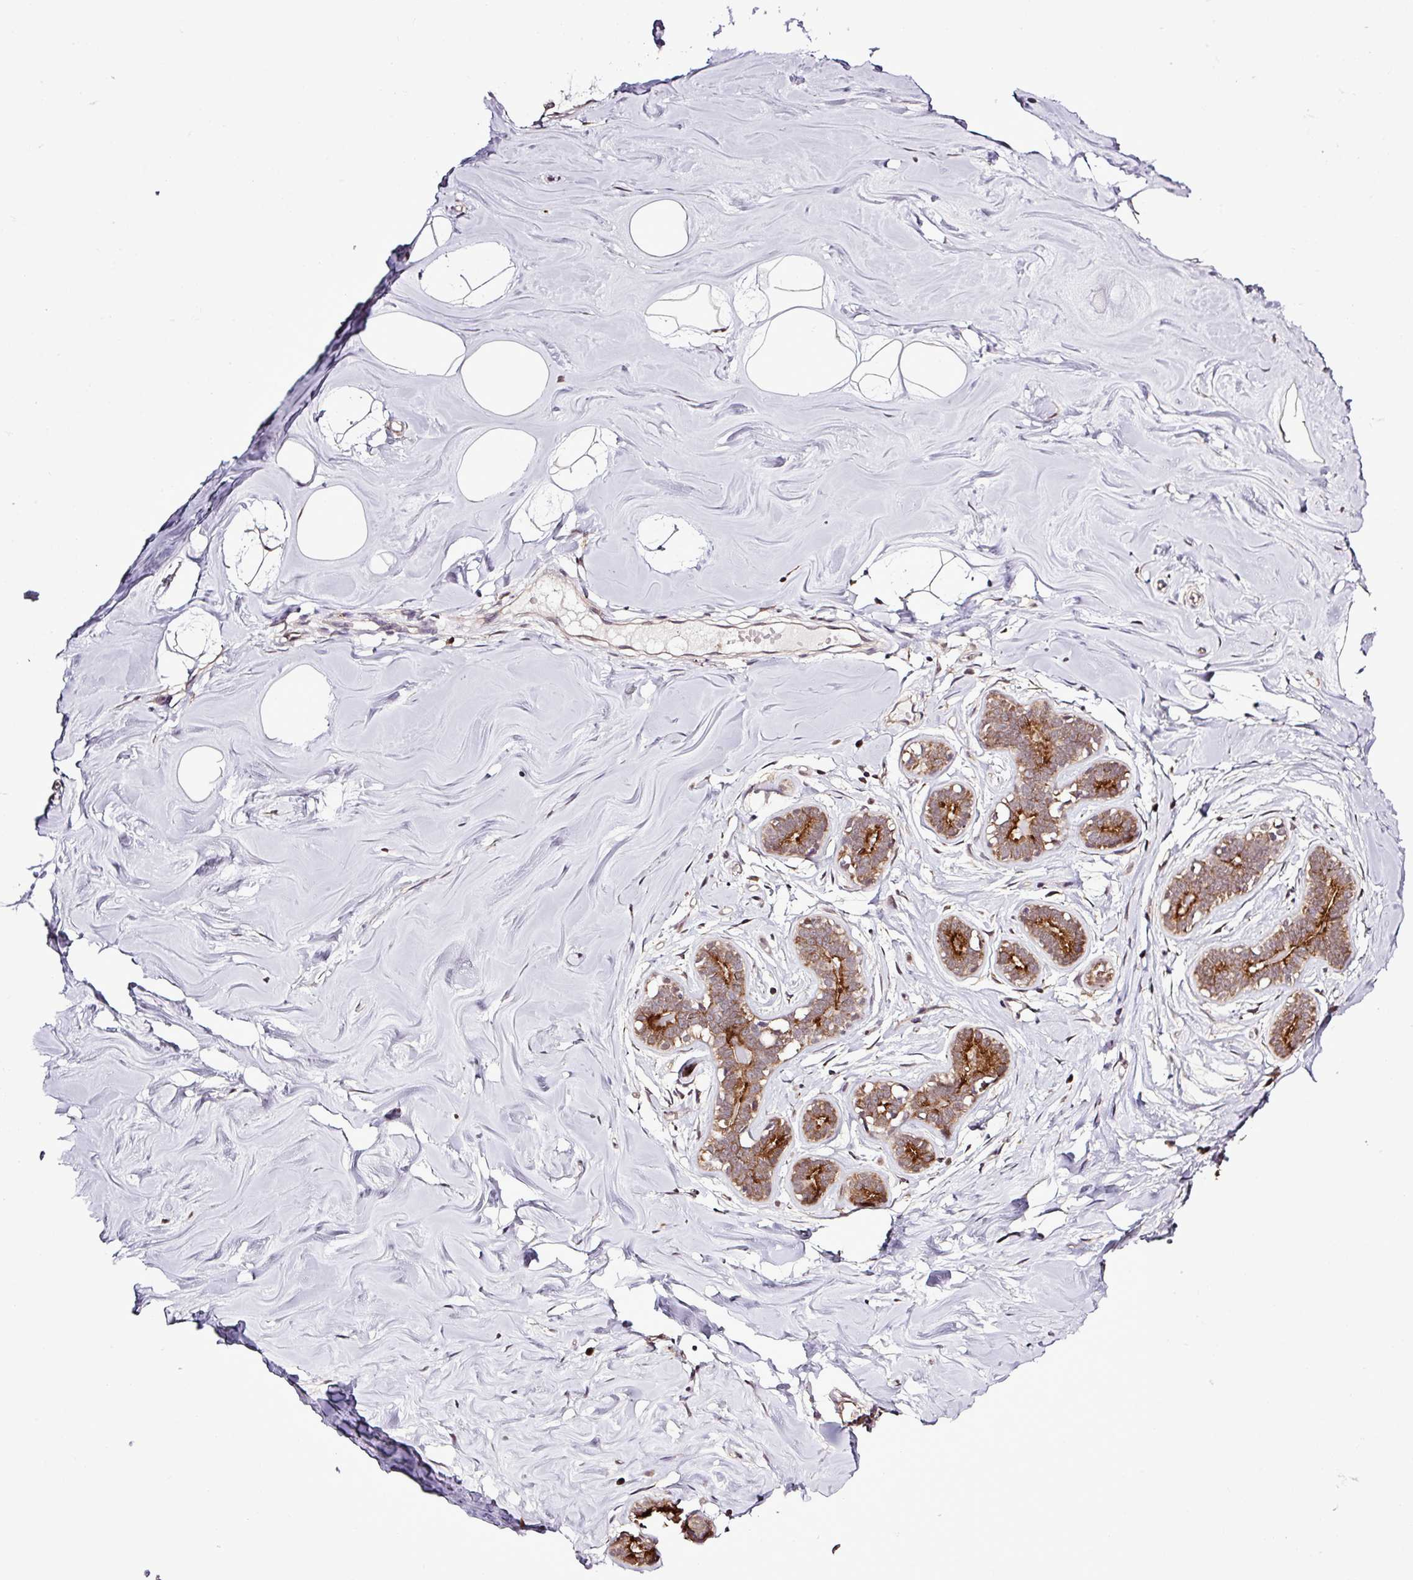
{"staining": {"intensity": "moderate", "quantity": "<25%", "location": "cytoplasmic/membranous"}, "tissue": "breast", "cell_type": "Adipocytes", "image_type": "normal", "snomed": [{"axis": "morphology", "description": "Normal tissue, NOS"}, {"axis": "topography", "description": "Breast"}], "caption": "Immunohistochemistry (DAB) staining of benign human breast demonstrates moderate cytoplasmic/membranous protein positivity in approximately <25% of adipocytes. Nuclei are stained in blue.", "gene": "SMCO4", "patient": {"sex": "female", "age": 25}}